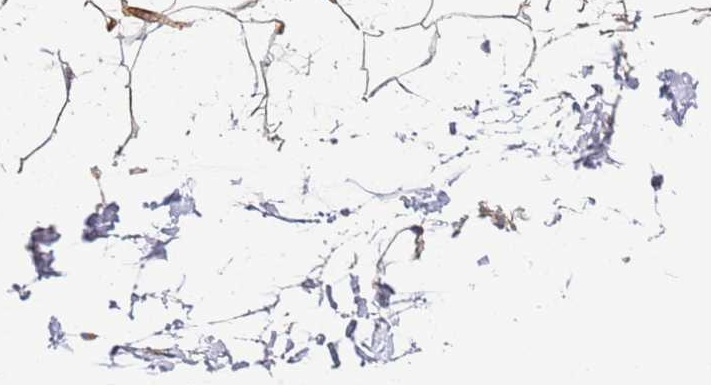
{"staining": {"intensity": "weak", "quantity": "<25%", "location": "cytoplasmic/membranous"}, "tissue": "adipose tissue", "cell_type": "Adipocytes", "image_type": "normal", "snomed": [{"axis": "morphology", "description": "Normal tissue, NOS"}, {"axis": "topography", "description": "Breast"}], "caption": "This photomicrograph is of normal adipose tissue stained with immunohistochemistry (IHC) to label a protein in brown with the nuclei are counter-stained blue. There is no staining in adipocytes. Nuclei are stained in blue.", "gene": "CFHR1", "patient": {"sex": "female", "age": 26}}